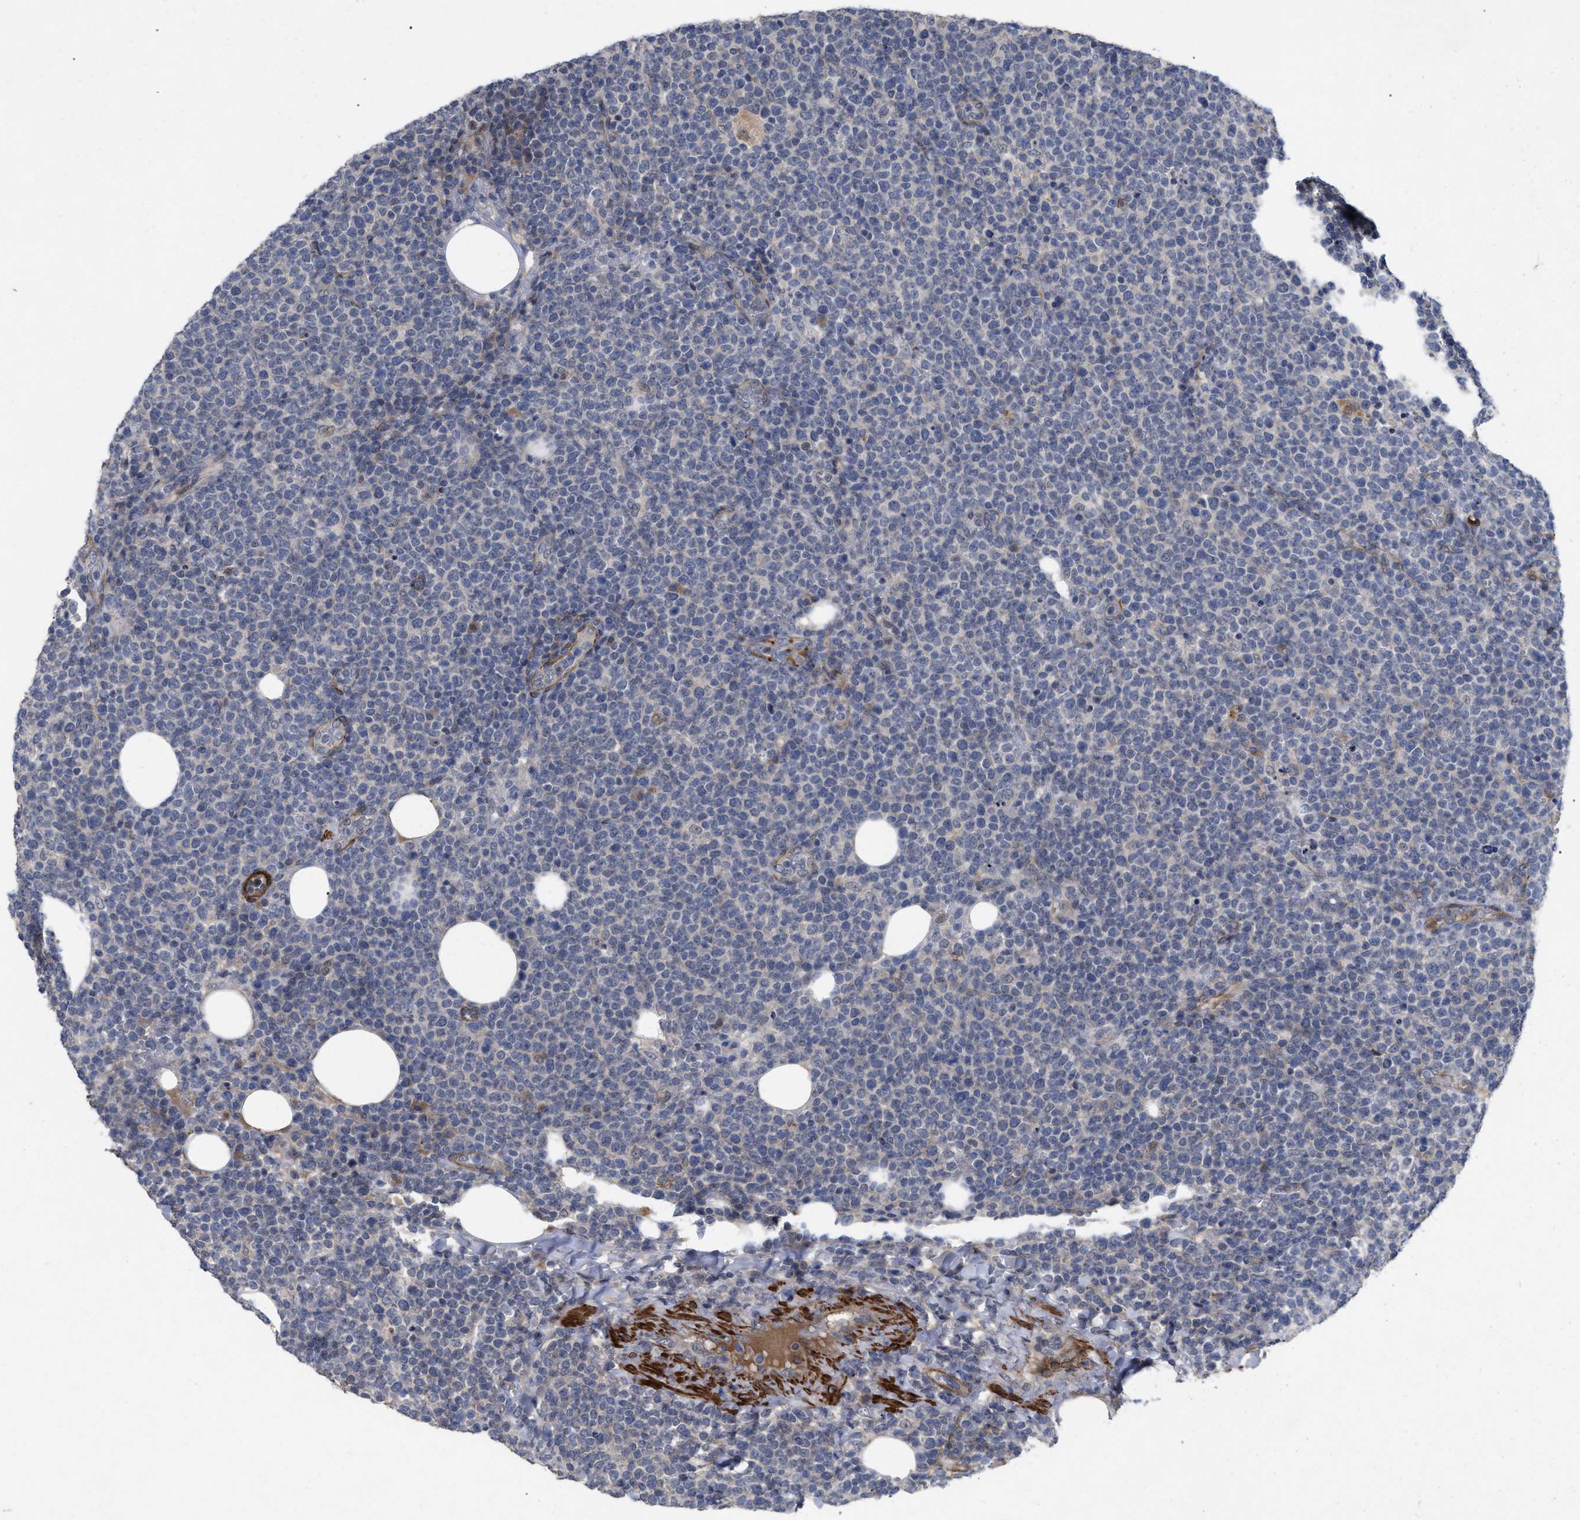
{"staining": {"intensity": "negative", "quantity": "none", "location": "none"}, "tissue": "lymphoma", "cell_type": "Tumor cells", "image_type": "cancer", "snomed": [{"axis": "morphology", "description": "Malignant lymphoma, non-Hodgkin's type, High grade"}, {"axis": "topography", "description": "Lymph node"}], "caption": "Histopathology image shows no protein staining in tumor cells of malignant lymphoma, non-Hodgkin's type (high-grade) tissue.", "gene": "ST6GALNAC6", "patient": {"sex": "male", "age": 61}}